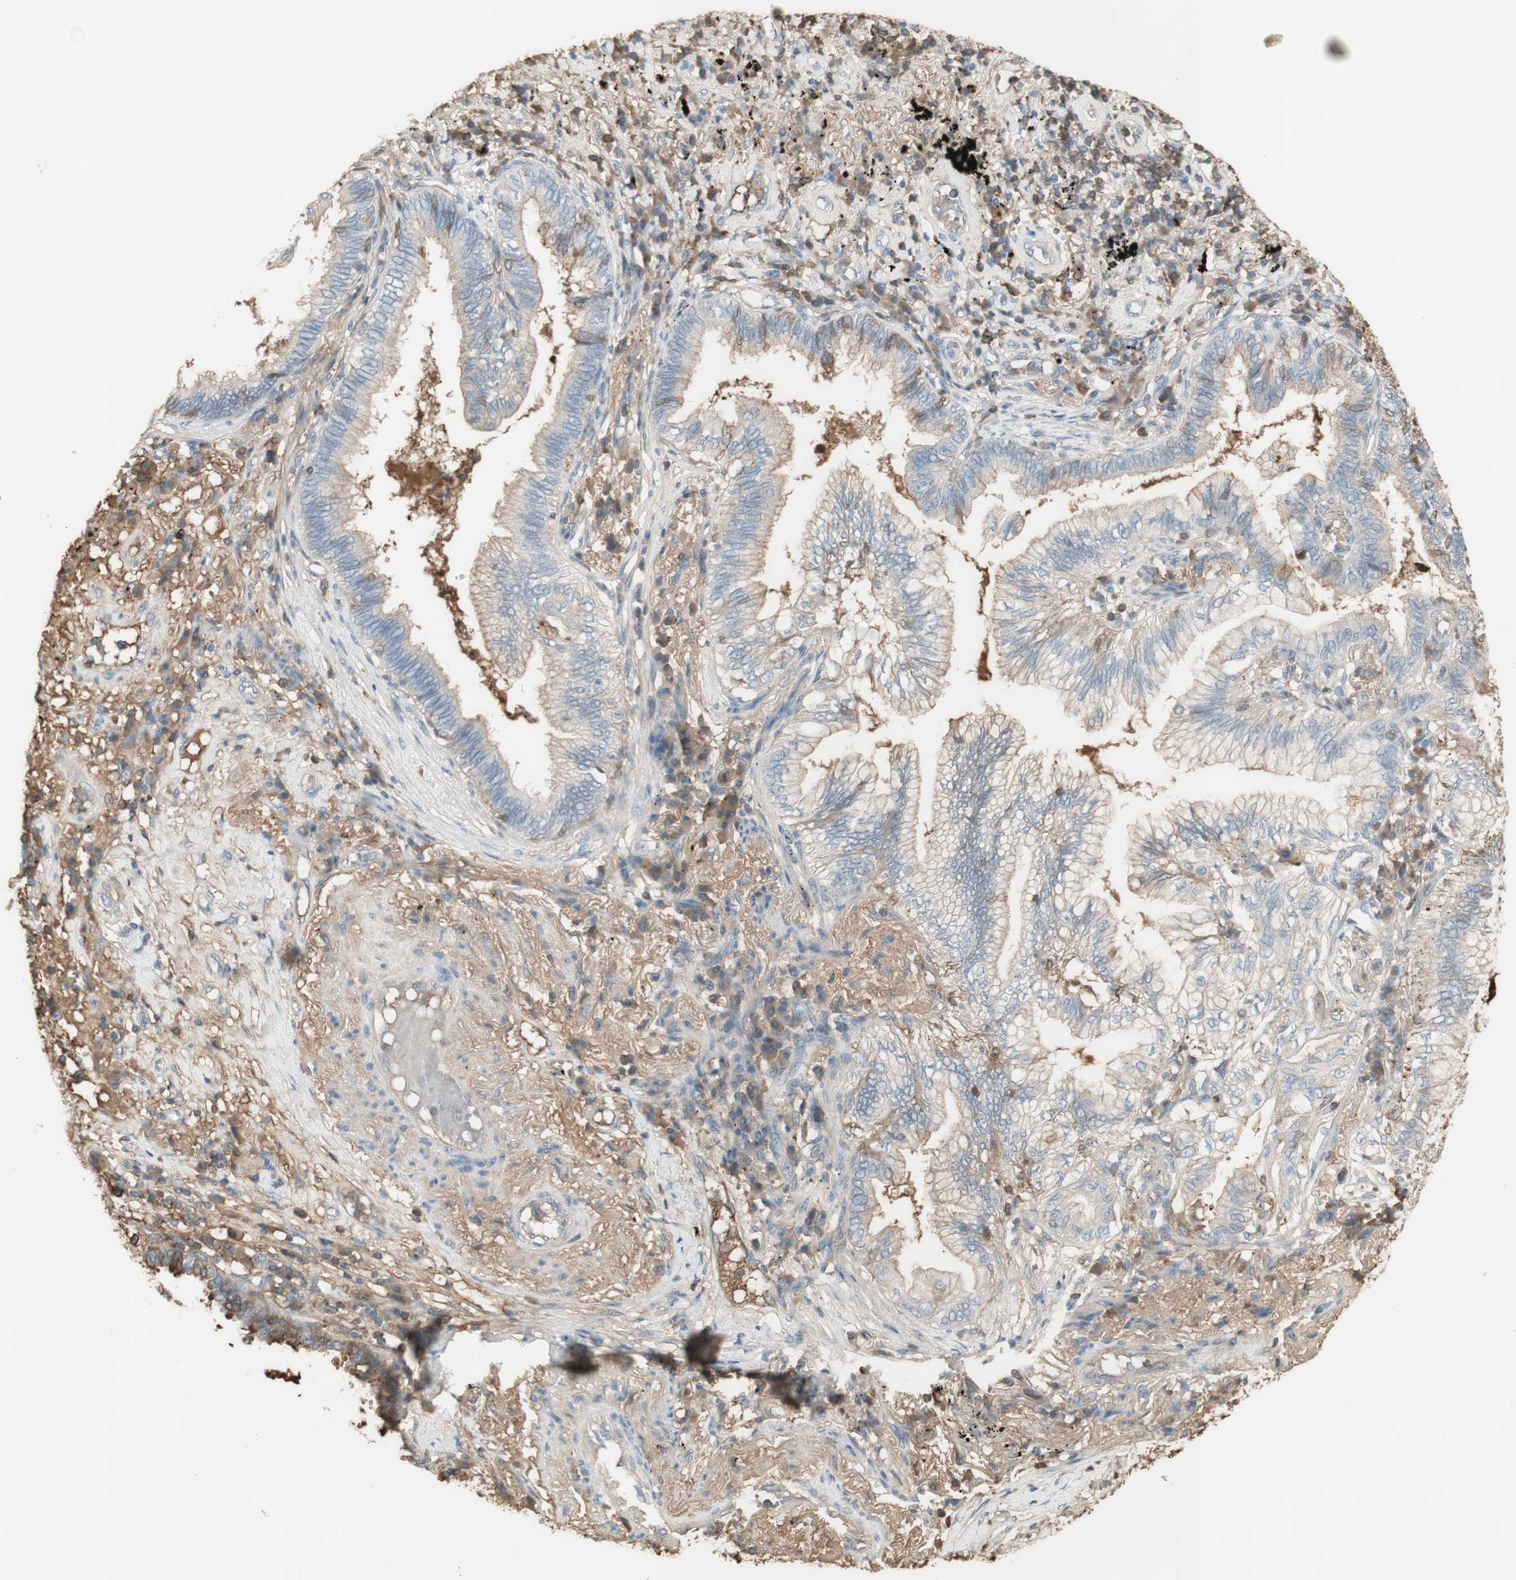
{"staining": {"intensity": "weak", "quantity": ">75%", "location": "cytoplasmic/membranous"}, "tissue": "lung cancer", "cell_type": "Tumor cells", "image_type": "cancer", "snomed": [{"axis": "morphology", "description": "Normal tissue, NOS"}, {"axis": "morphology", "description": "Adenocarcinoma, NOS"}, {"axis": "topography", "description": "Bronchus"}, {"axis": "topography", "description": "Lung"}], "caption": "IHC of human adenocarcinoma (lung) shows low levels of weak cytoplasmic/membranous expression in about >75% of tumor cells. (Stains: DAB in brown, nuclei in blue, Microscopy: brightfield microscopy at high magnification).", "gene": "IFNG", "patient": {"sex": "female", "age": 70}}